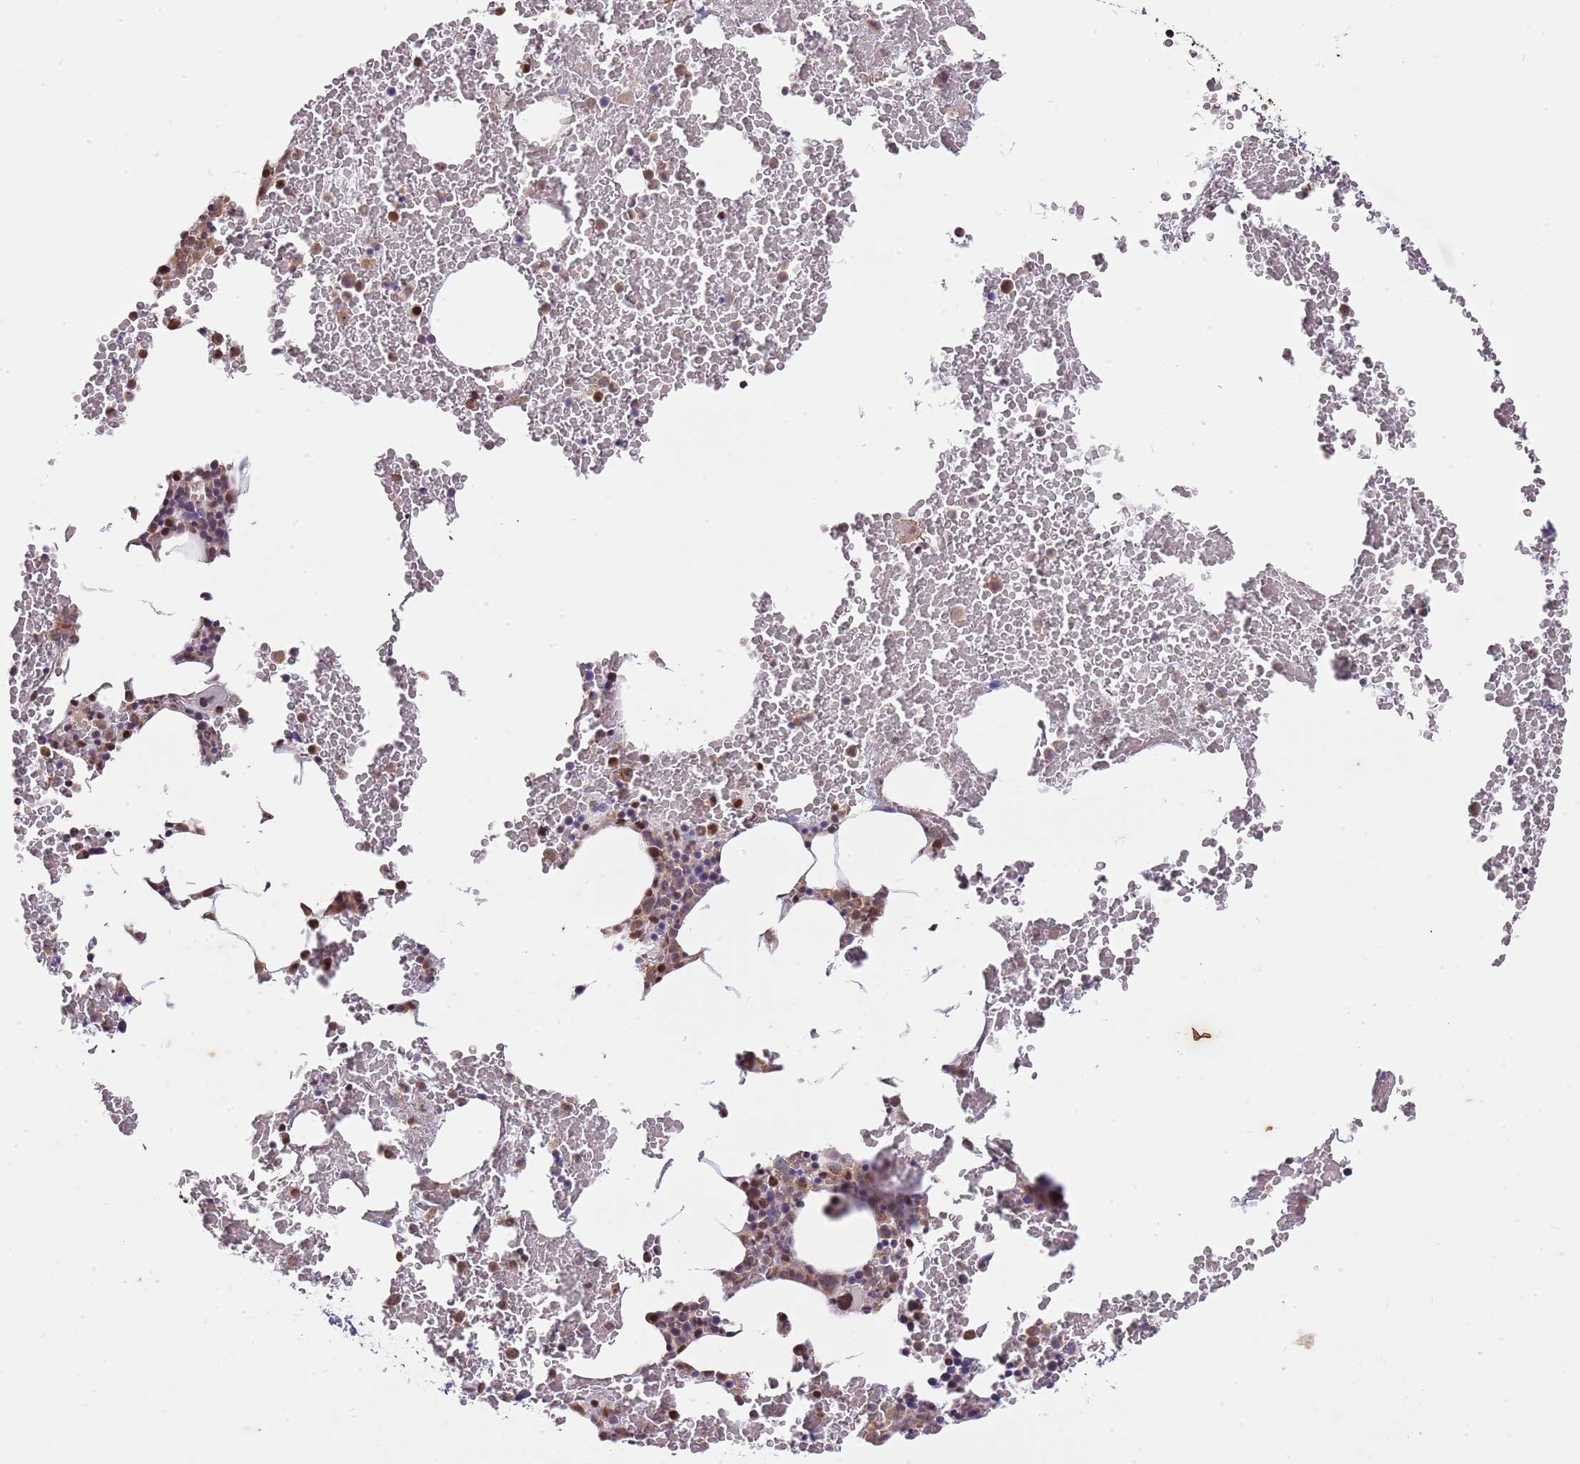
{"staining": {"intensity": "strong", "quantity": "<25%", "location": "nuclear"}, "tissue": "bone marrow", "cell_type": "Hematopoietic cells", "image_type": "normal", "snomed": [{"axis": "morphology", "description": "Normal tissue, NOS"}, {"axis": "morphology", "description": "Inflammation, NOS"}, {"axis": "topography", "description": "Bone marrow"}], "caption": "A histopathology image showing strong nuclear expression in about <25% of hematopoietic cells in normal bone marrow, as visualized by brown immunohistochemical staining.", "gene": "RFK", "patient": {"sex": "female", "age": 78}}